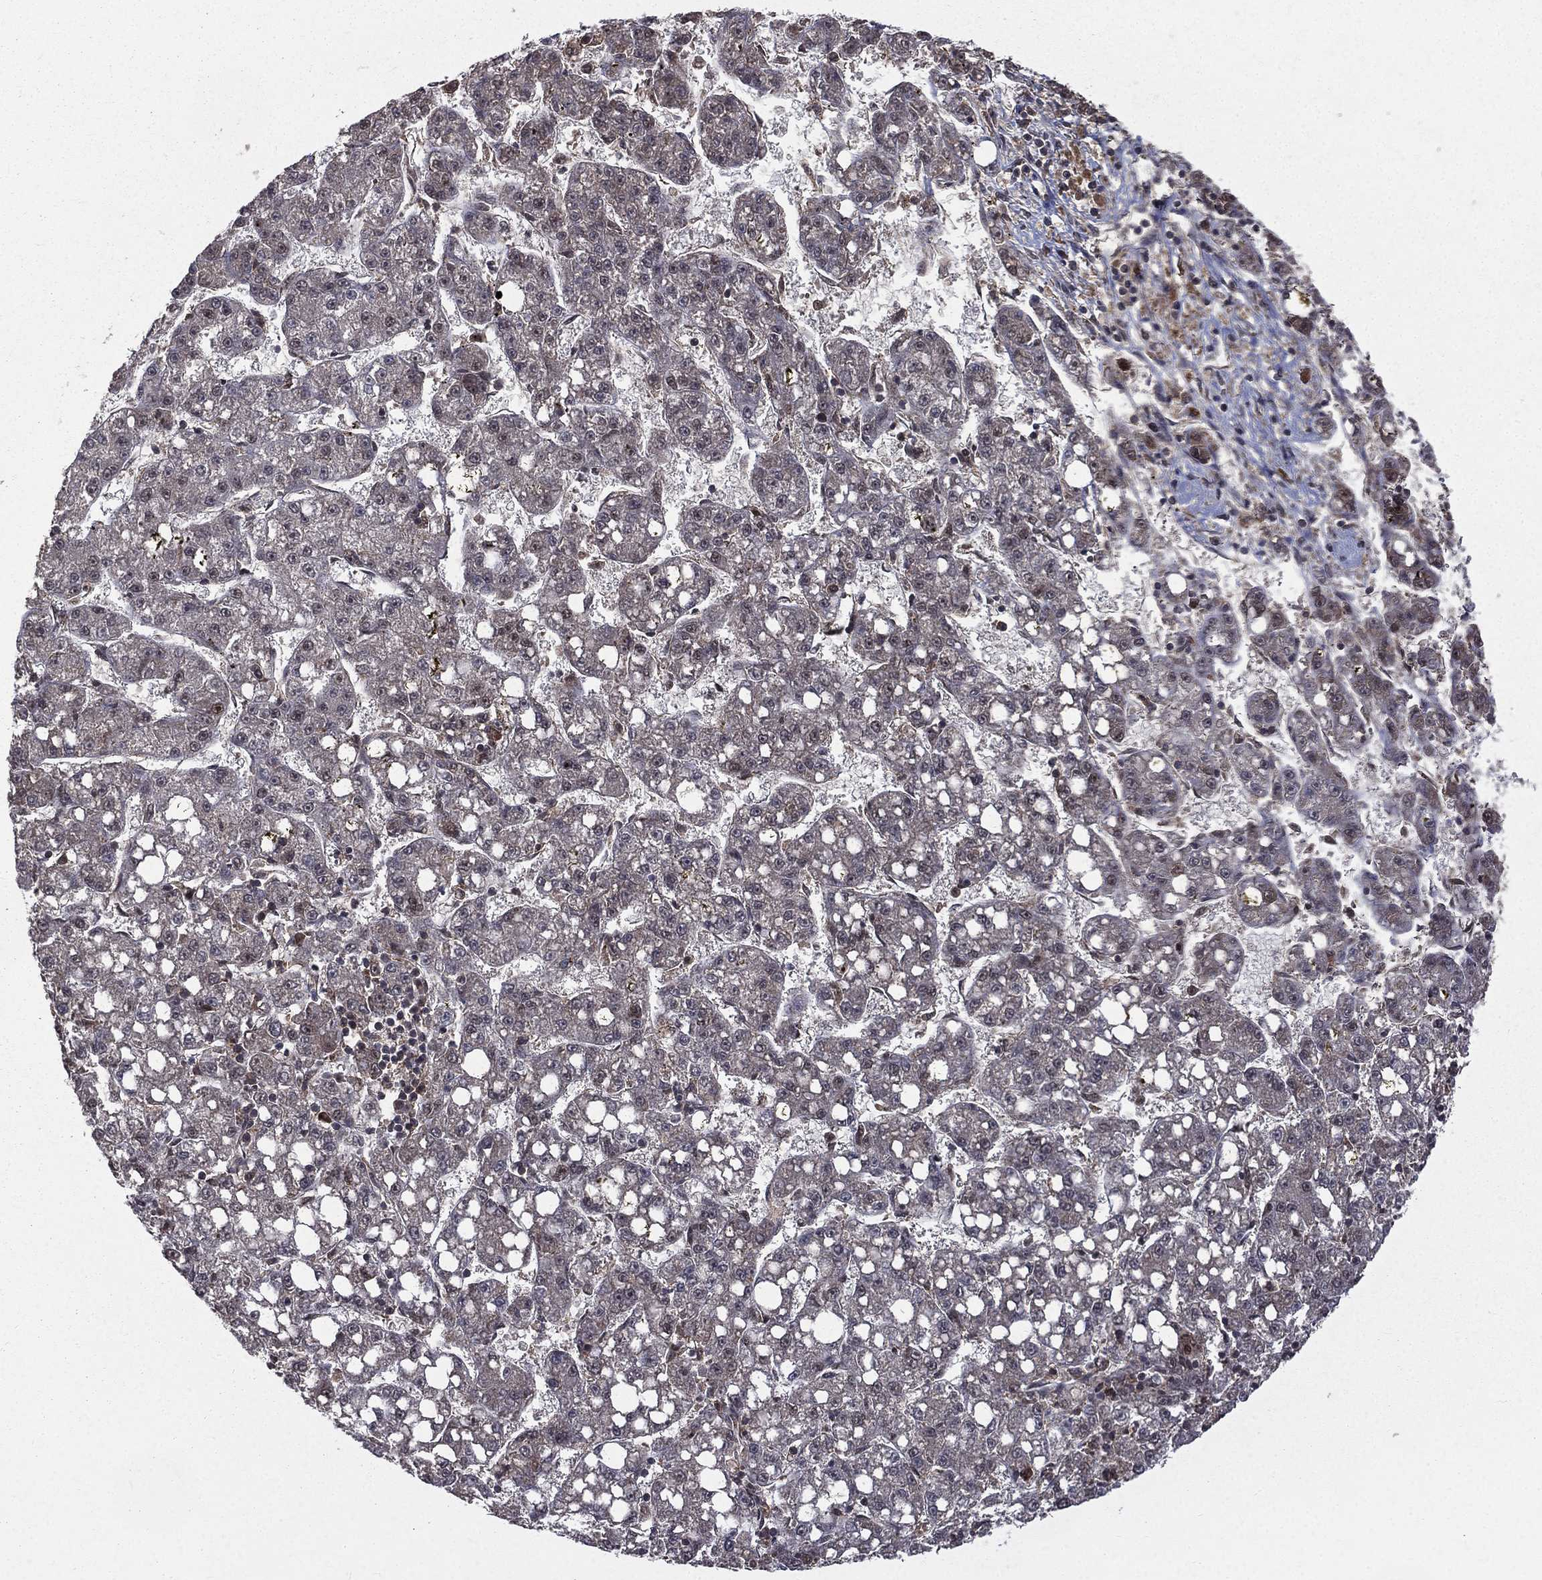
{"staining": {"intensity": "negative", "quantity": "none", "location": "none"}, "tissue": "liver cancer", "cell_type": "Tumor cells", "image_type": "cancer", "snomed": [{"axis": "morphology", "description": "Carcinoma, Hepatocellular, NOS"}, {"axis": "topography", "description": "Liver"}], "caption": "Photomicrograph shows no significant protein positivity in tumor cells of liver hepatocellular carcinoma.", "gene": "JMJD6", "patient": {"sex": "female", "age": 65}}